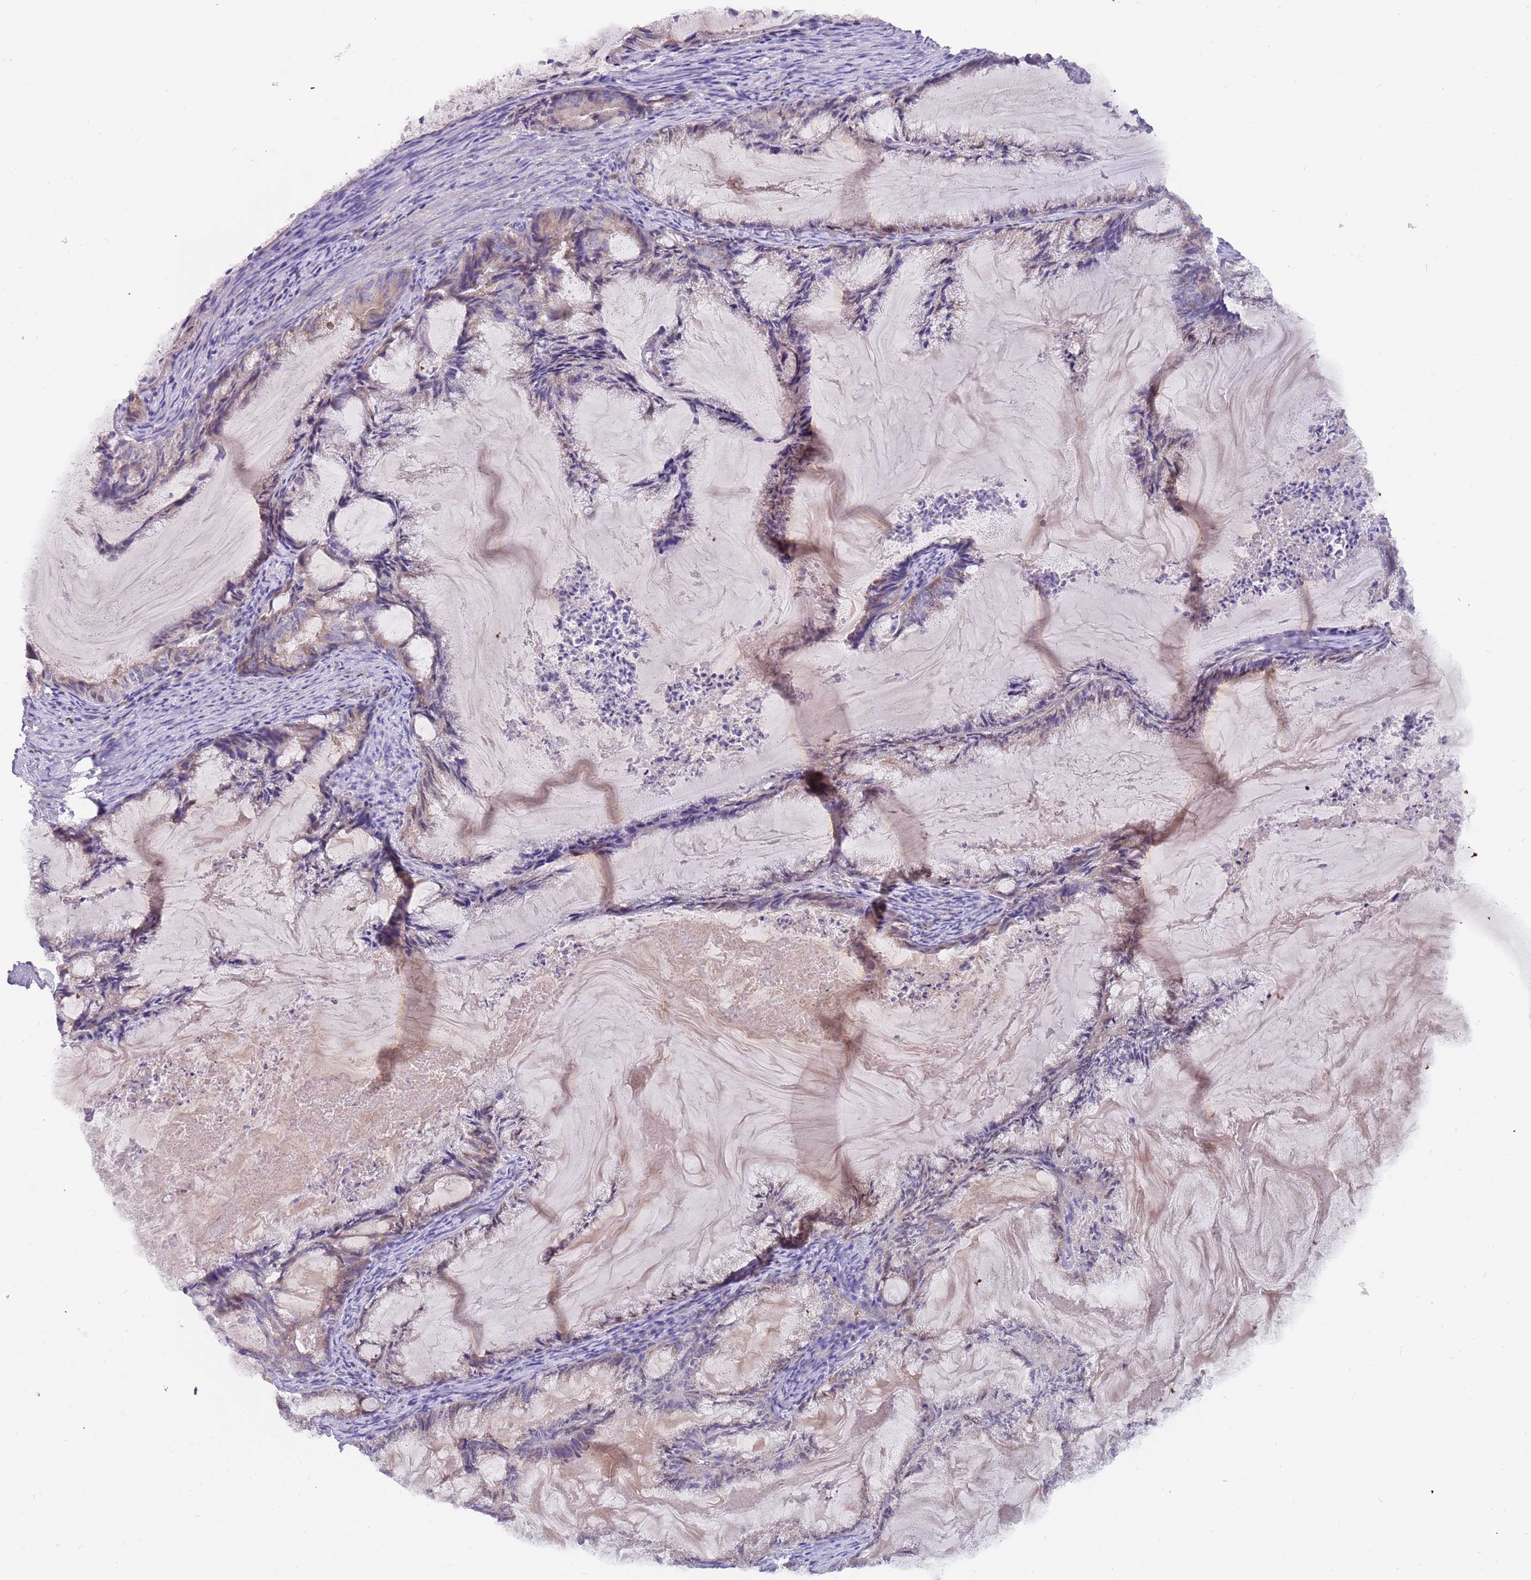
{"staining": {"intensity": "weak", "quantity": "<25%", "location": "cytoplasmic/membranous"}, "tissue": "endometrial cancer", "cell_type": "Tumor cells", "image_type": "cancer", "snomed": [{"axis": "morphology", "description": "Adenocarcinoma, NOS"}, {"axis": "topography", "description": "Endometrium"}], "caption": "Tumor cells are negative for brown protein staining in endometrial cancer.", "gene": "ZNF746", "patient": {"sex": "female", "age": 86}}